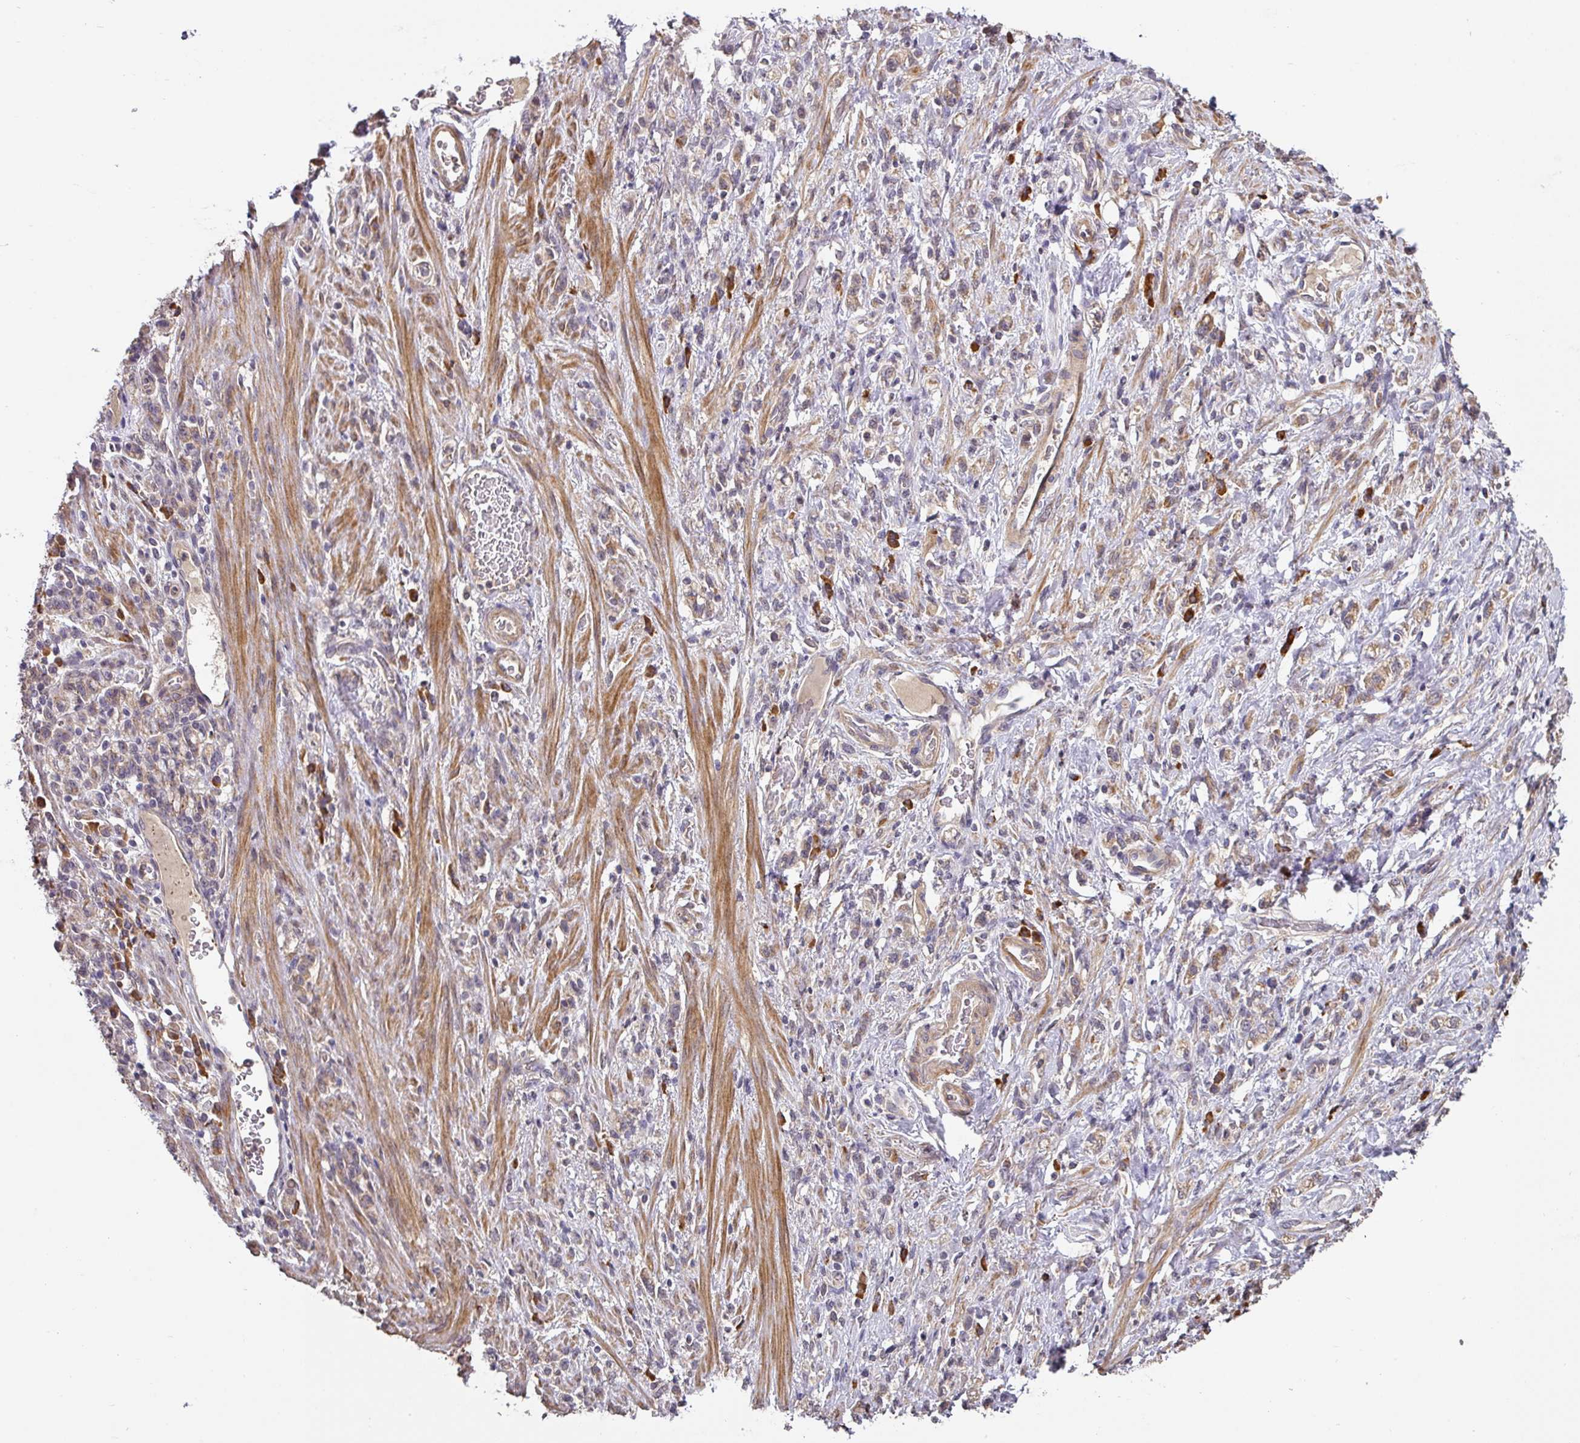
{"staining": {"intensity": "weak", "quantity": "25%-75%", "location": "cytoplasmic/membranous"}, "tissue": "stomach cancer", "cell_type": "Tumor cells", "image_type": "cancer", "snomed": [{"axis": "morphology", "description": "Adenocarcinoma, NOS"}, {"axis": "topography", "description": "Stomach"}], "caption": "Stomach cancer tissue demonstrates weak cytoplasmic/membranous positivity in about 25%-75% of tumor cells", "gene": "ACVR2B", "patient": {"sex": "male", "age": 77}}